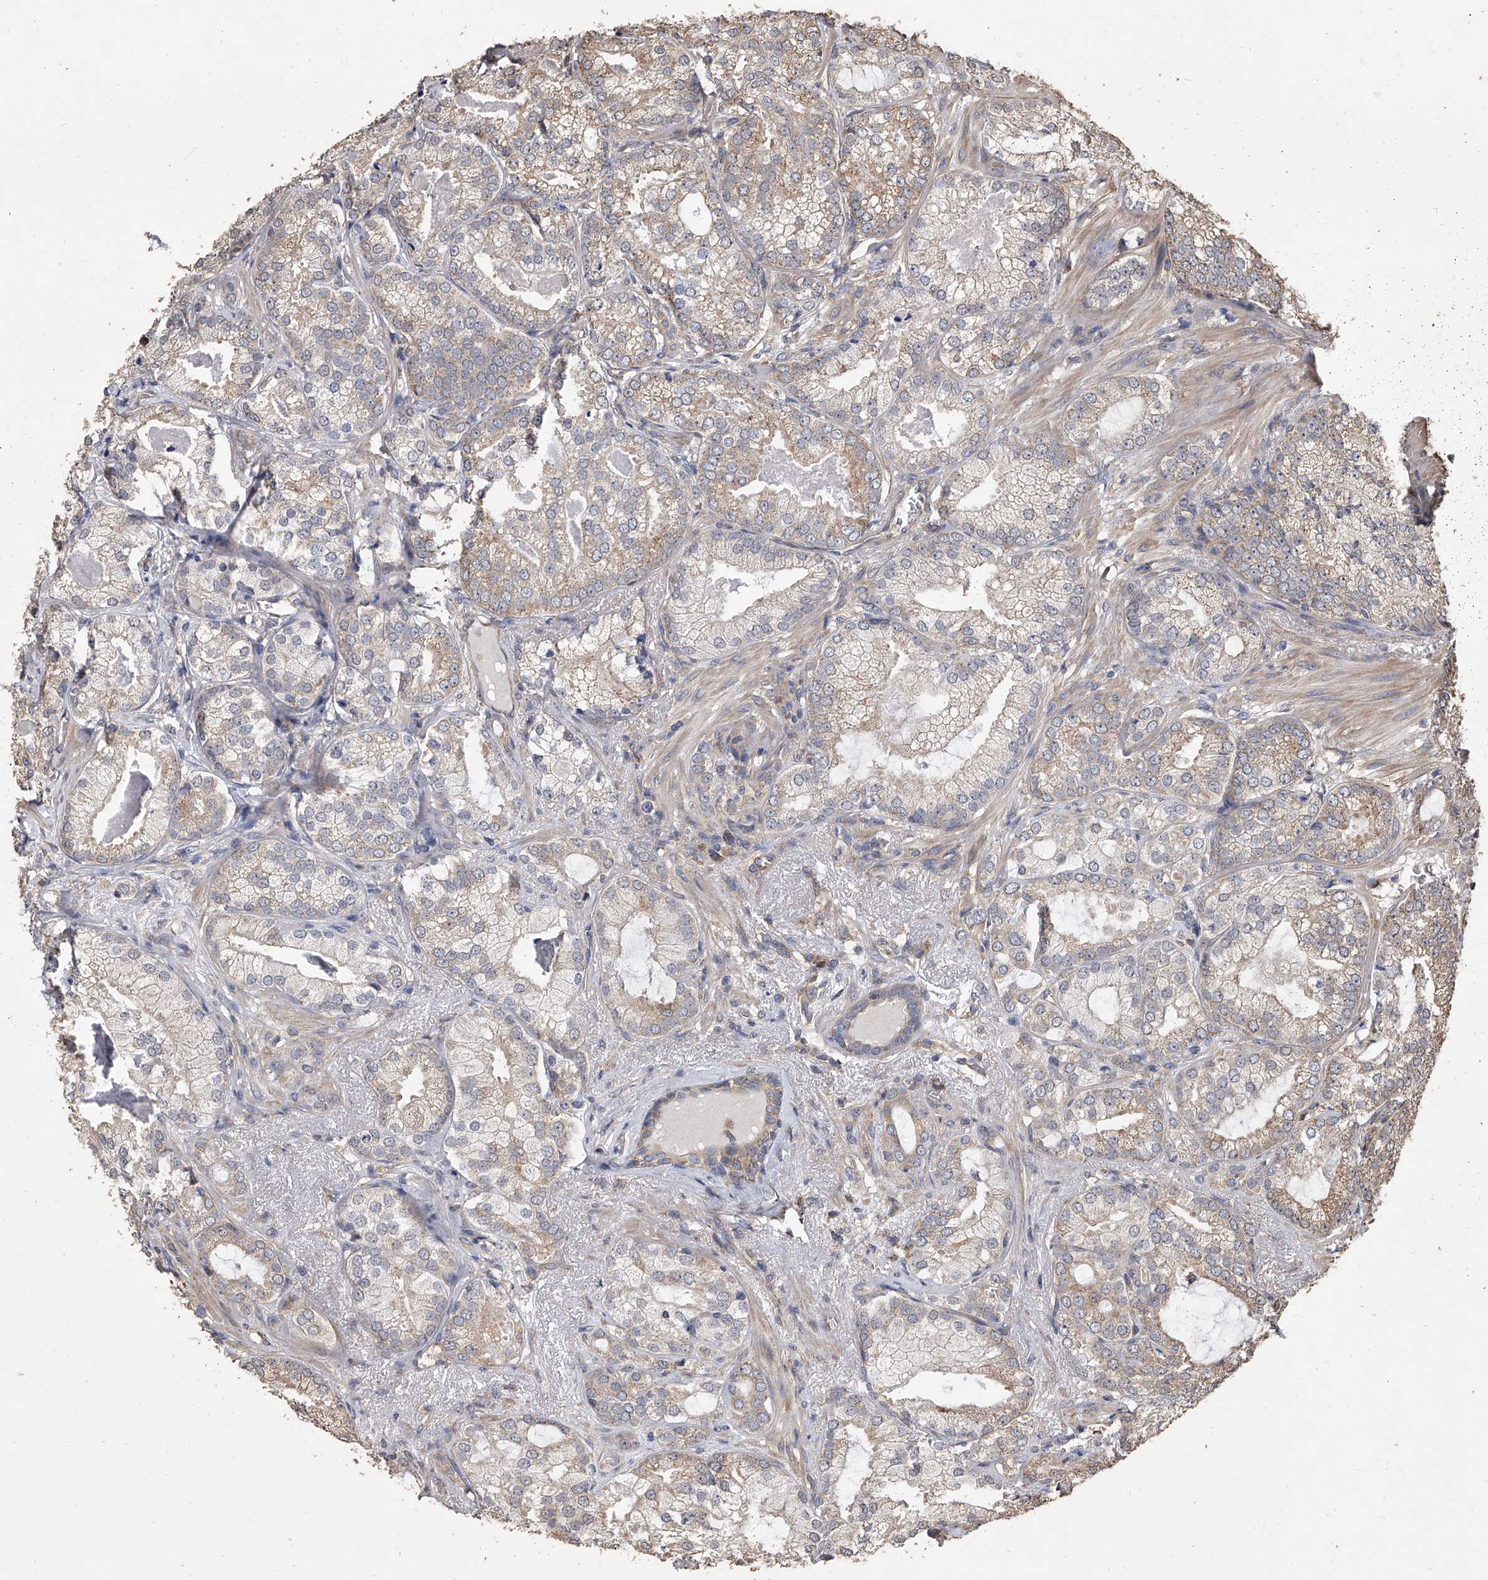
{"staining": {"intensity": "moderate", "quantity": "25%-75%", "location": "cytoplasmic/membranous"}, "tissue": "prostate cancer", "cell_type": "Tumor cells", "image_type": "cancer", "snomed": [{"axis": "morphology", "description": "Normal morphology"}, {"axis": "morphology", "description": "Adenocarcinoma, Low grade"}, {"axis": "topography", "description": "Prostate"}], "caption": "Low-grade adenocarcinoma (prostate) stained with a protein marker demonstrates moderate staining in tumor cells.", "gene": "LTV1", "patient": {"sex": "male", "age": 72}}